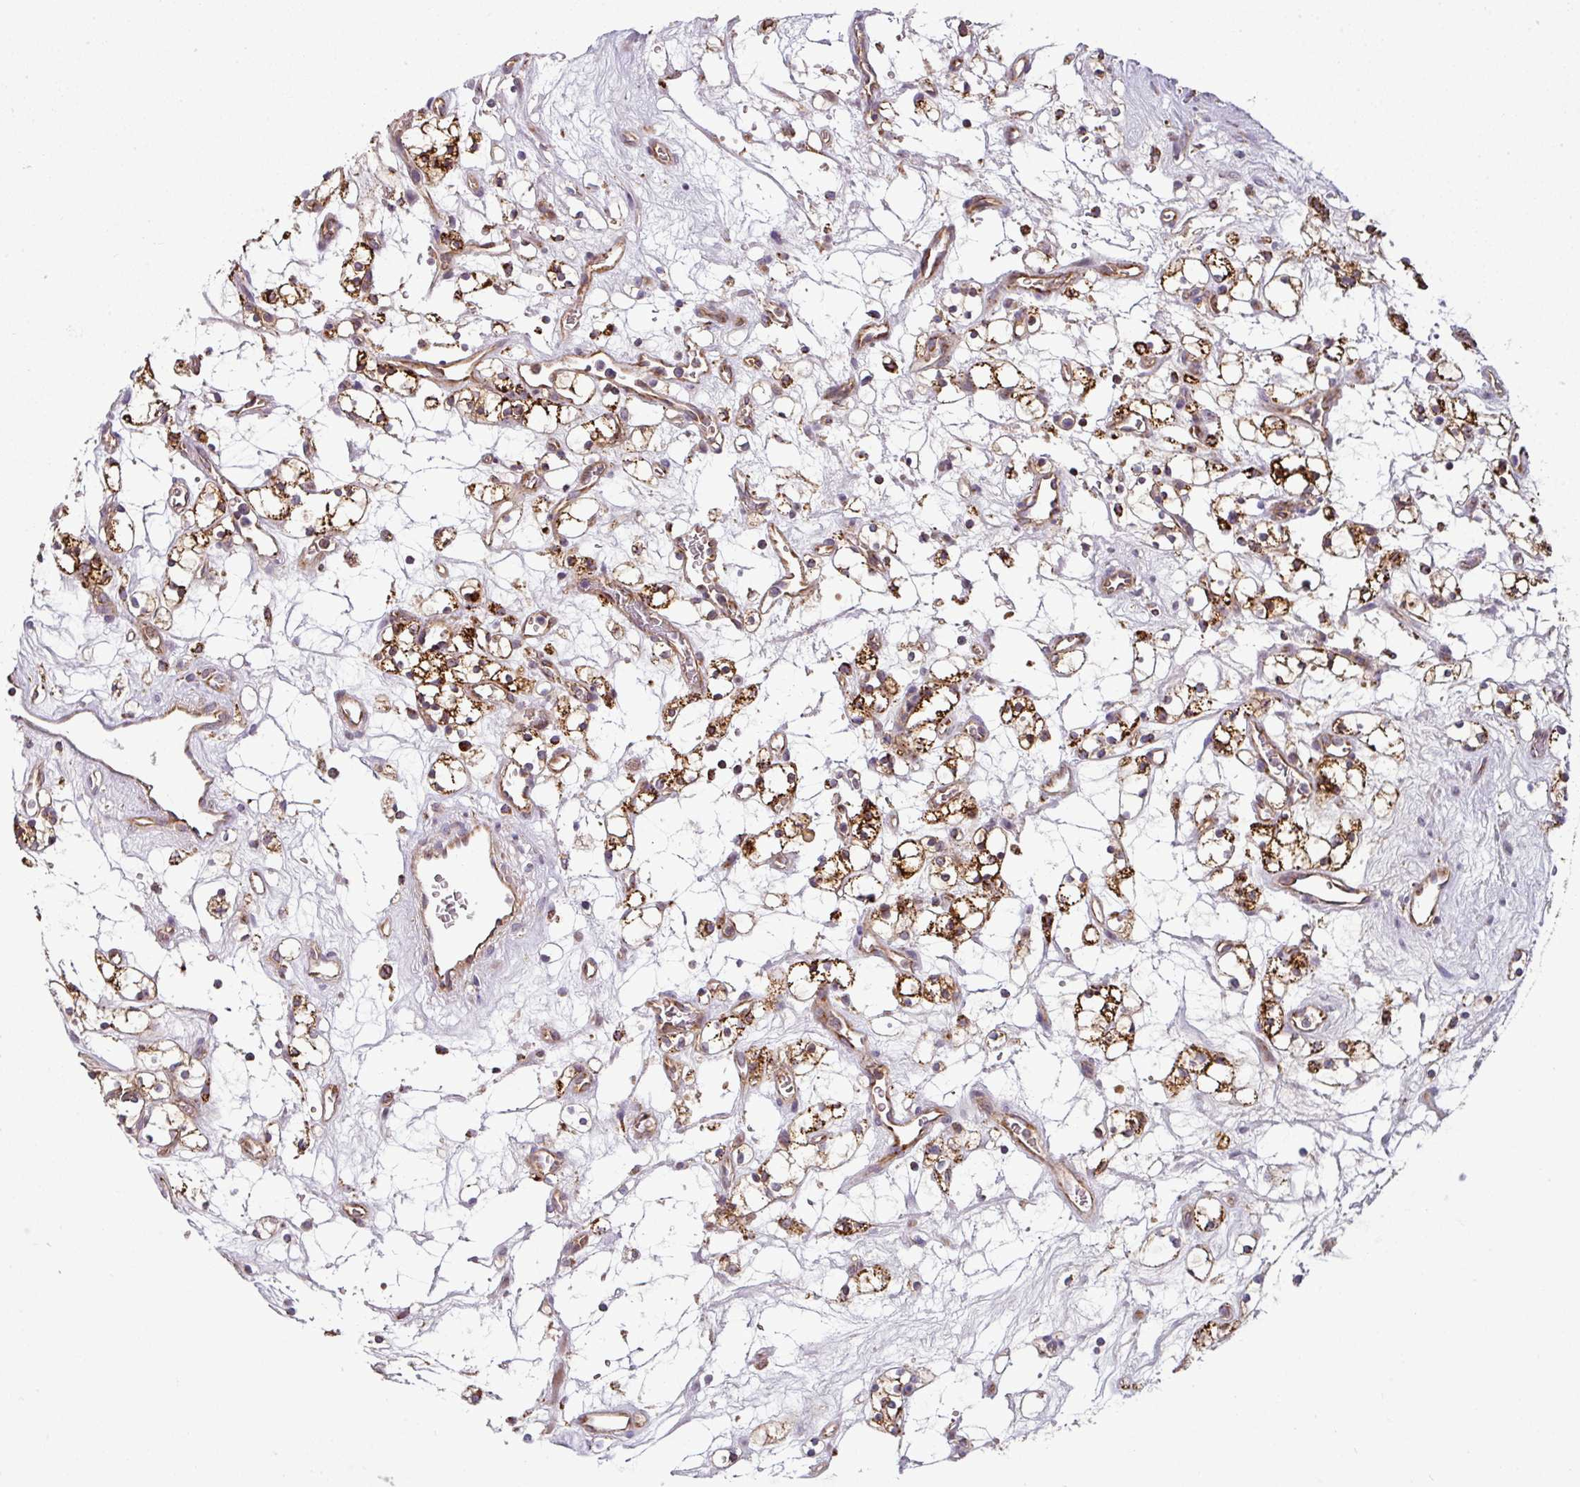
{"staining": {"intensity": "moderate", "quantity": ">75%", "location": "cytoplasmic/membranous"}, "tissue": "renal cancer", "cell_type": "Tumor cells", "image_type": "cancer", "snomed": [{"axis": "morphology", "description": "Adenocarcinoma, NOS"}, {"axis": "topography", "description": "Kidney"}], "caption": "Protein expression analysis of human renal cancer (adenocarcinoma) reveals moderate cytoplasmic/membranous positivity in about >75% of tumor cells.", "gene": "PRELID3B", "patient": {"sex": "female", "age": 69}}